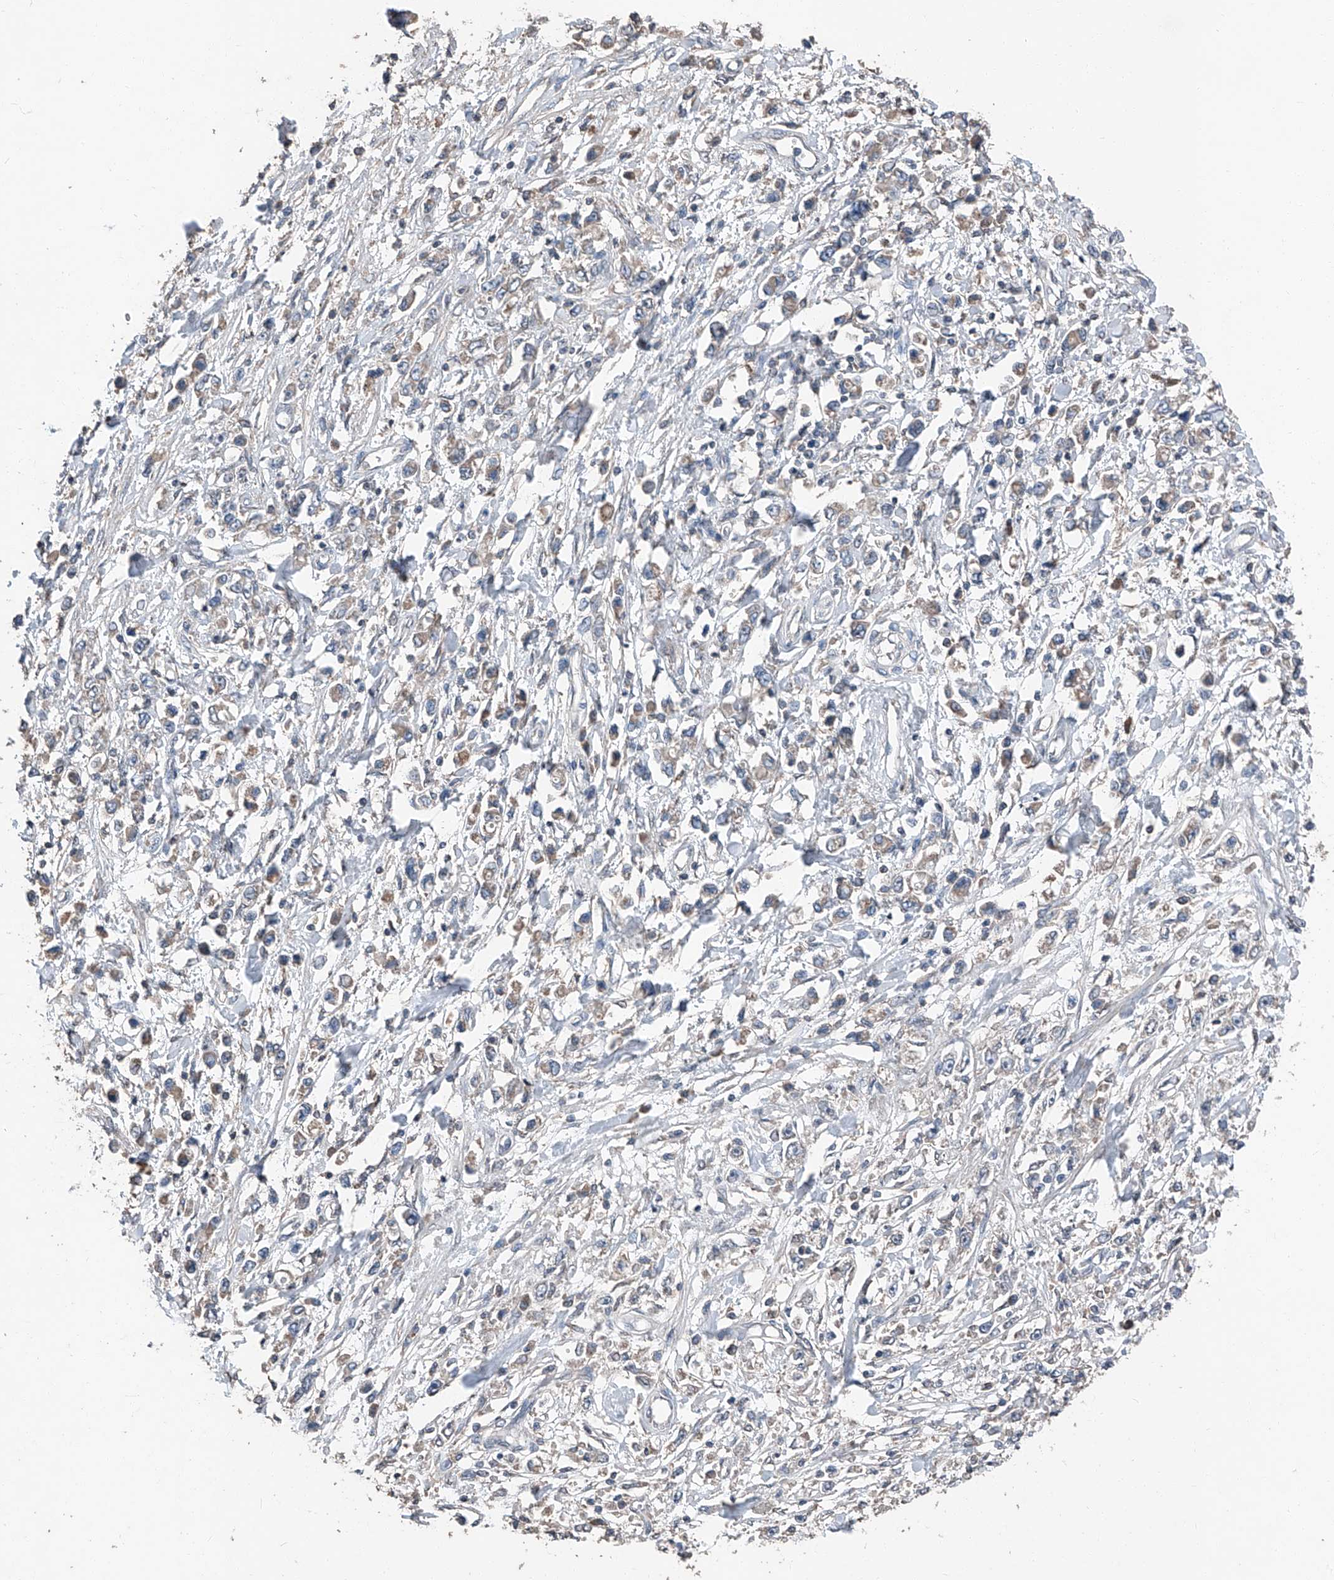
{"staining": {"intensity": "negative", "quantity": "none", "location": "none"}, "tissue": "stomach cancer", "cell_type": "Tumor cells", "image_type": "cancer", "snomed": [{"axis": "morphology", "description": "Adenocarcinoma, NOS"}, {"axis": "topography", "description": "Stomach"}], "caption": "Tumor cells show no significant protein positivity in stomach cancer.", "gene": "MAMLD1", "patient": {"sex": "female", "age": 59}}